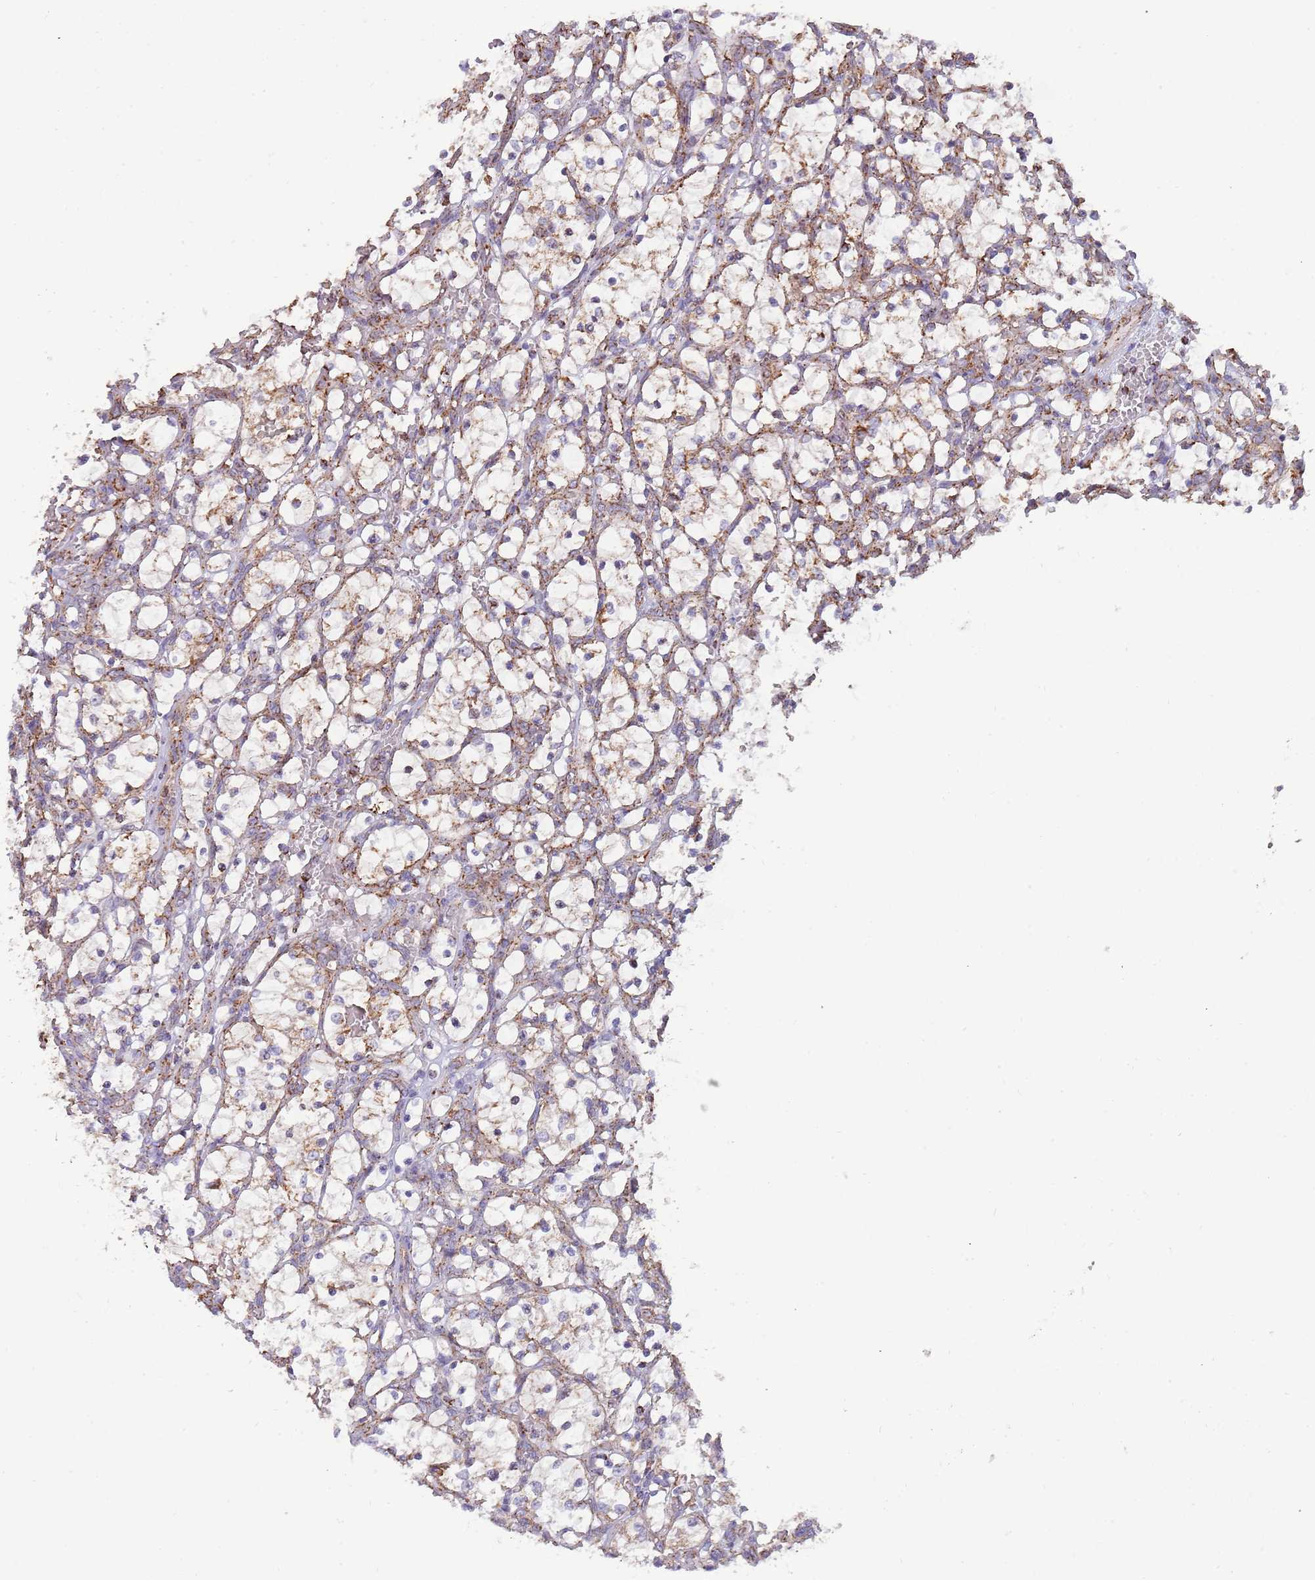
{"staining": {"intensity": "moderate", "quantity": ">75%", "location": "cytoplasmic/membranous"}, "tissue": "renal cancer", "cell_type": "Tumor cells", "image_type": "cancer", "snomed": [{"axis": "morphology", "description": "Adenocarcinoma, NOS"}, {"axis": "topography", "description": "Kidney"}], "caption": "Immunohistochemistry (IHC) staining of renal cancer (adenocarcinoma), which reveals medium levels of moderate cytoplasmic/membranous expression in about >75% of tumor cells indicating moderate cytoplasmic/membranous protein positivity. The staining was performed using DAB (3,3'-diaminobenzidine) (brown) for protein detection and nuclei were counterstained in hematoxylin (blue).", "gene": "VPS16", "patient": {"sex": "female", "age": 69}}